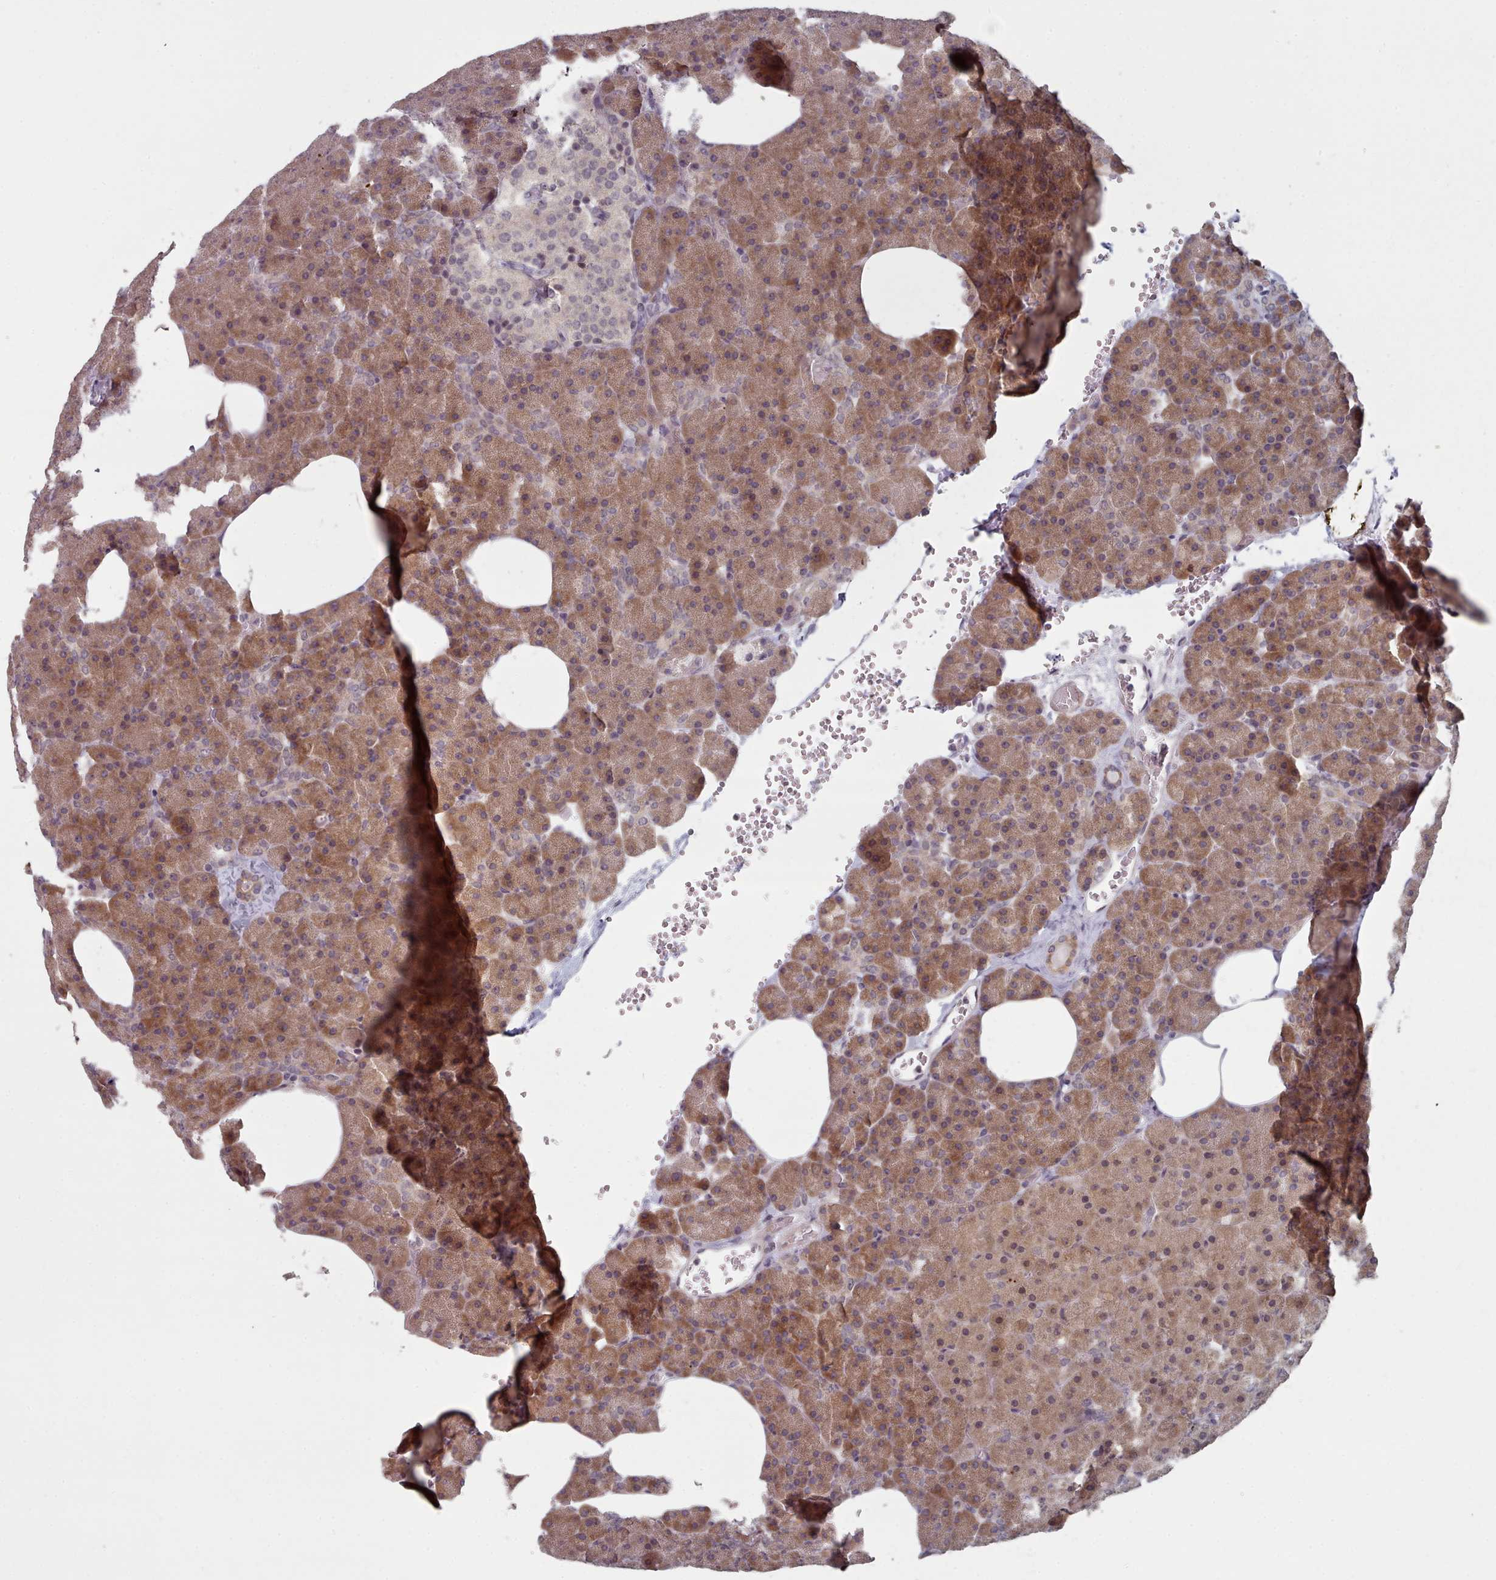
{"staining": {"intensity": "moderate", "quantity": ">75%", "location": "cytoplasmic/membranous"}, "tissue": "pancreas", "cell_type": "Exocrine glandular cells", "image_type": "normal", "snomed": [{"axis": "morphology", "description": "Normal tissue, NOS"}, {"axis": "morphology", "description": "Carcinoid, malignant, NOS"}, {"axis": "topography", "description": "Pancreas"}], "caption": "Protein expression by immunohistochemistry (IHC) demonstrates moderate cytoplasmic/membranous staining in about >75% of exocrine glandular cells in benign pancreas. (DAB = brown stain, brightfield microscopy at high magnification).", "gene": "HYAL3", "patient": {"sex": "female", "age": 35}}